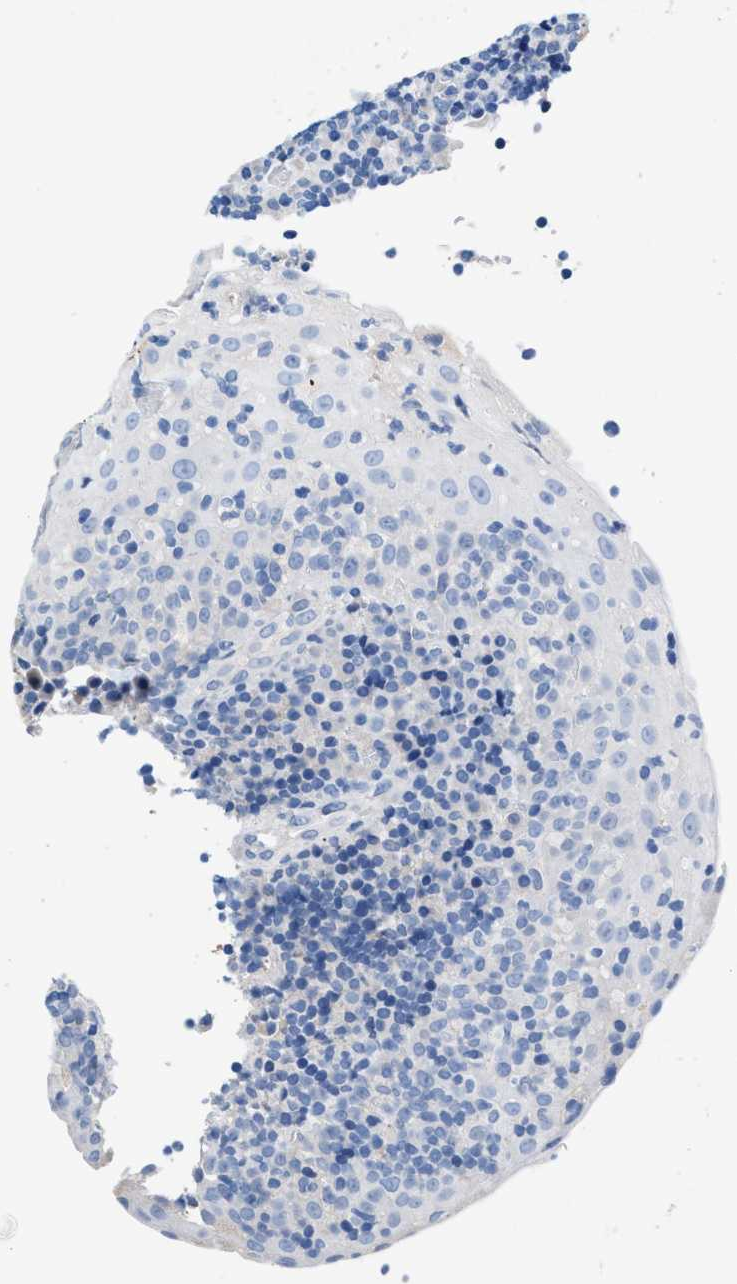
{"staining": {"intensity": "negative", "quantity": "none", "location": "none"}, "tissue": "tonsil", "cell_type": "Germinal center cells", "image_type": "normal", "snomed": [{"axis": "morphology", "description": "Normal tissue, NOS"}, {"axis": "topography", "description": "Tonsil"}], "caption": "Immunohistochemistry photomicrograph of unremarkable tonsil: human tonsil stained with DAB (3,3'-diaminobenzidine) displays no significant protein expression in germinal center cells. (Brightfield microscopy of DAB IHC at high magnification).", "gene": "SLFN13", "patient": {"sex": "male", "age": 37}}